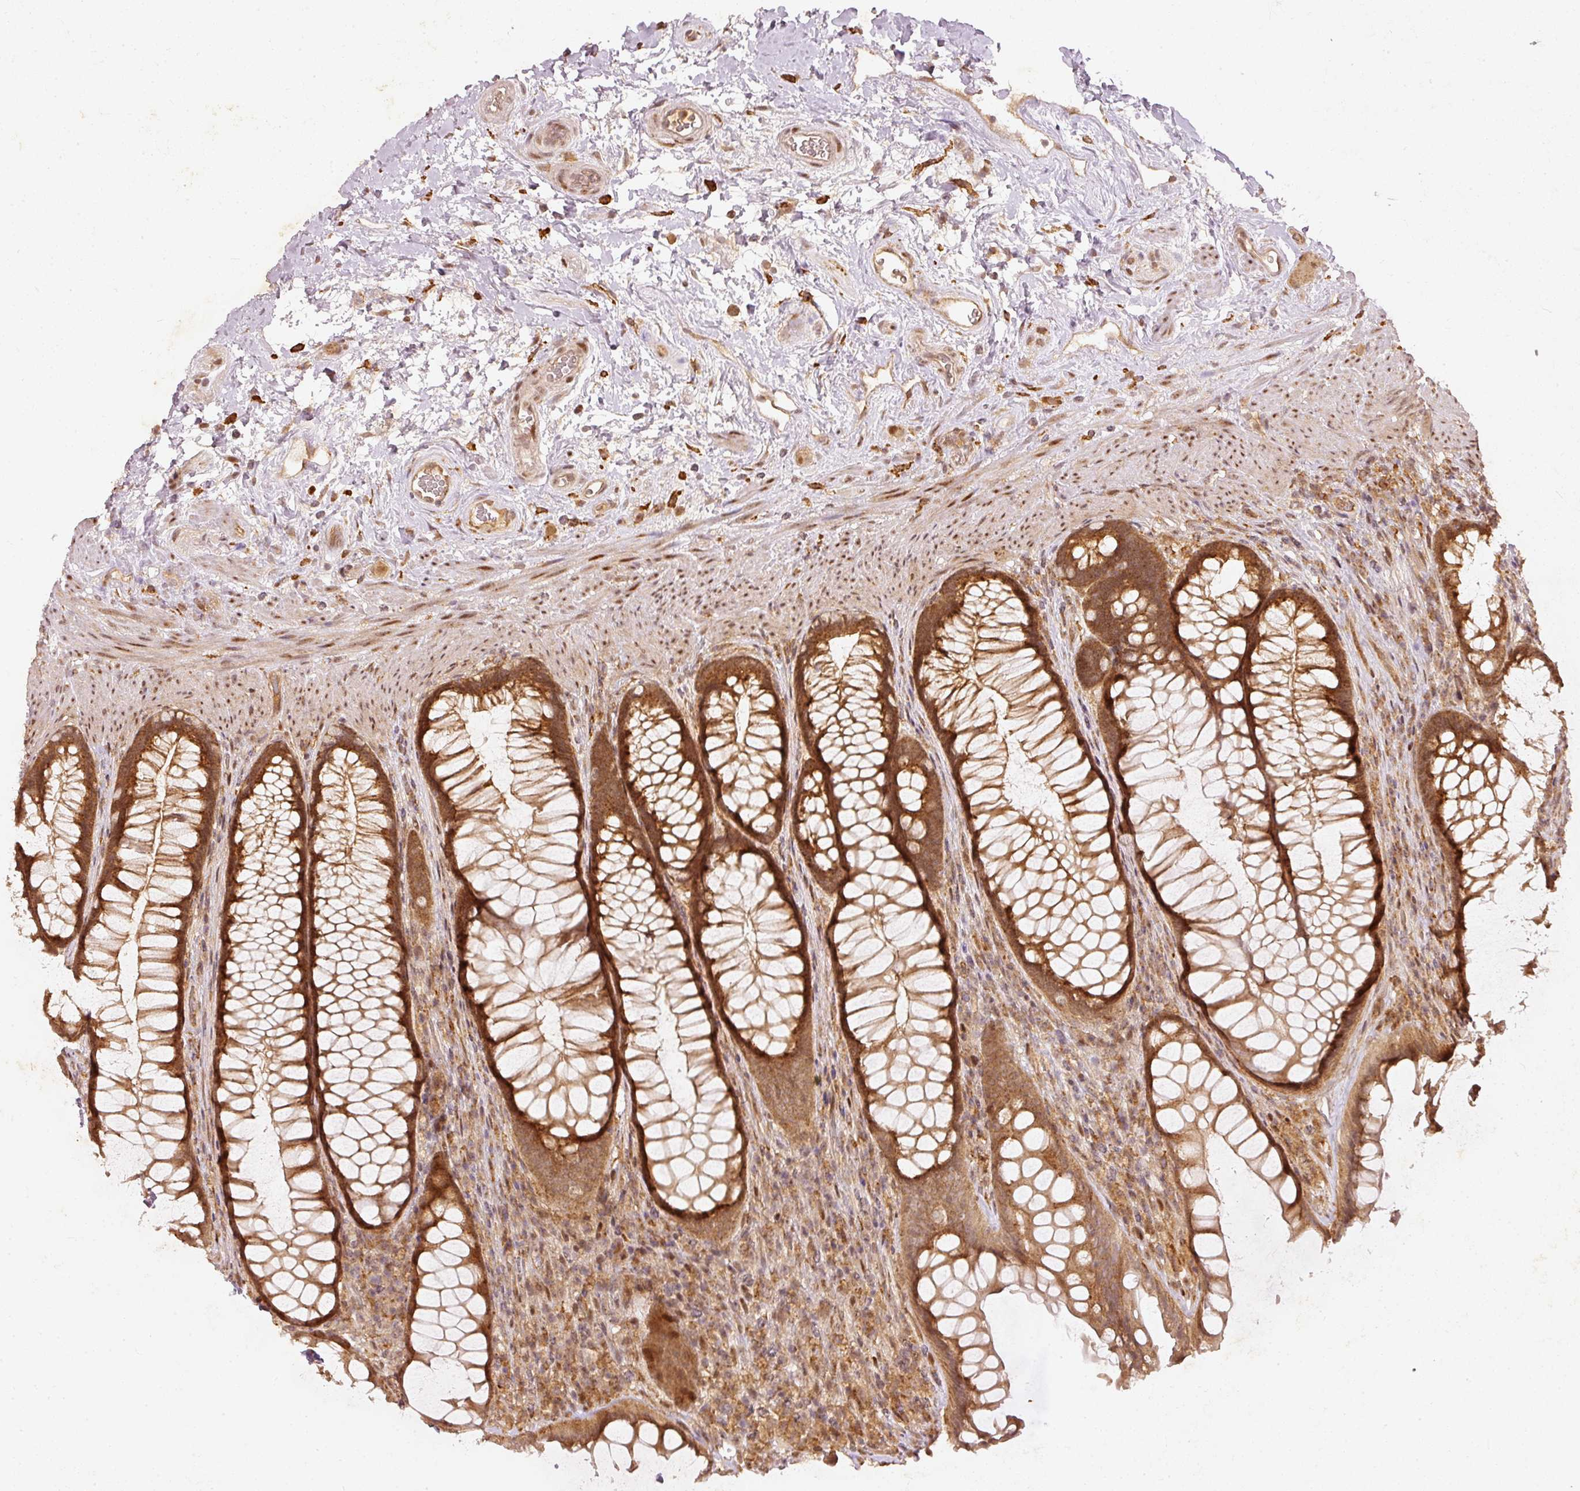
{"staining": {"intensity": "moderate", "quantity": ">75%", "location": "cytoplasmic/membranous"}, "tissue": "rectum", "cell_type": "Glandular cells", "image_type": "normal", "snomed": [{"axis": "morphology", "description": "Normal tissue, NOS"}, {"axis": "topography", "description": "Rectum"}], "caption": "A photomicrograph of human rectum stained for a protein shows moderate cytoplasmic/membranous brown staining in glandular cells. (DAB (3,3'-diaminobenzidine) = brown stain, brightfield microscopy at high magnification).", "gene": "ZNF580", "patient": {"sex": "male", "age": 53}}